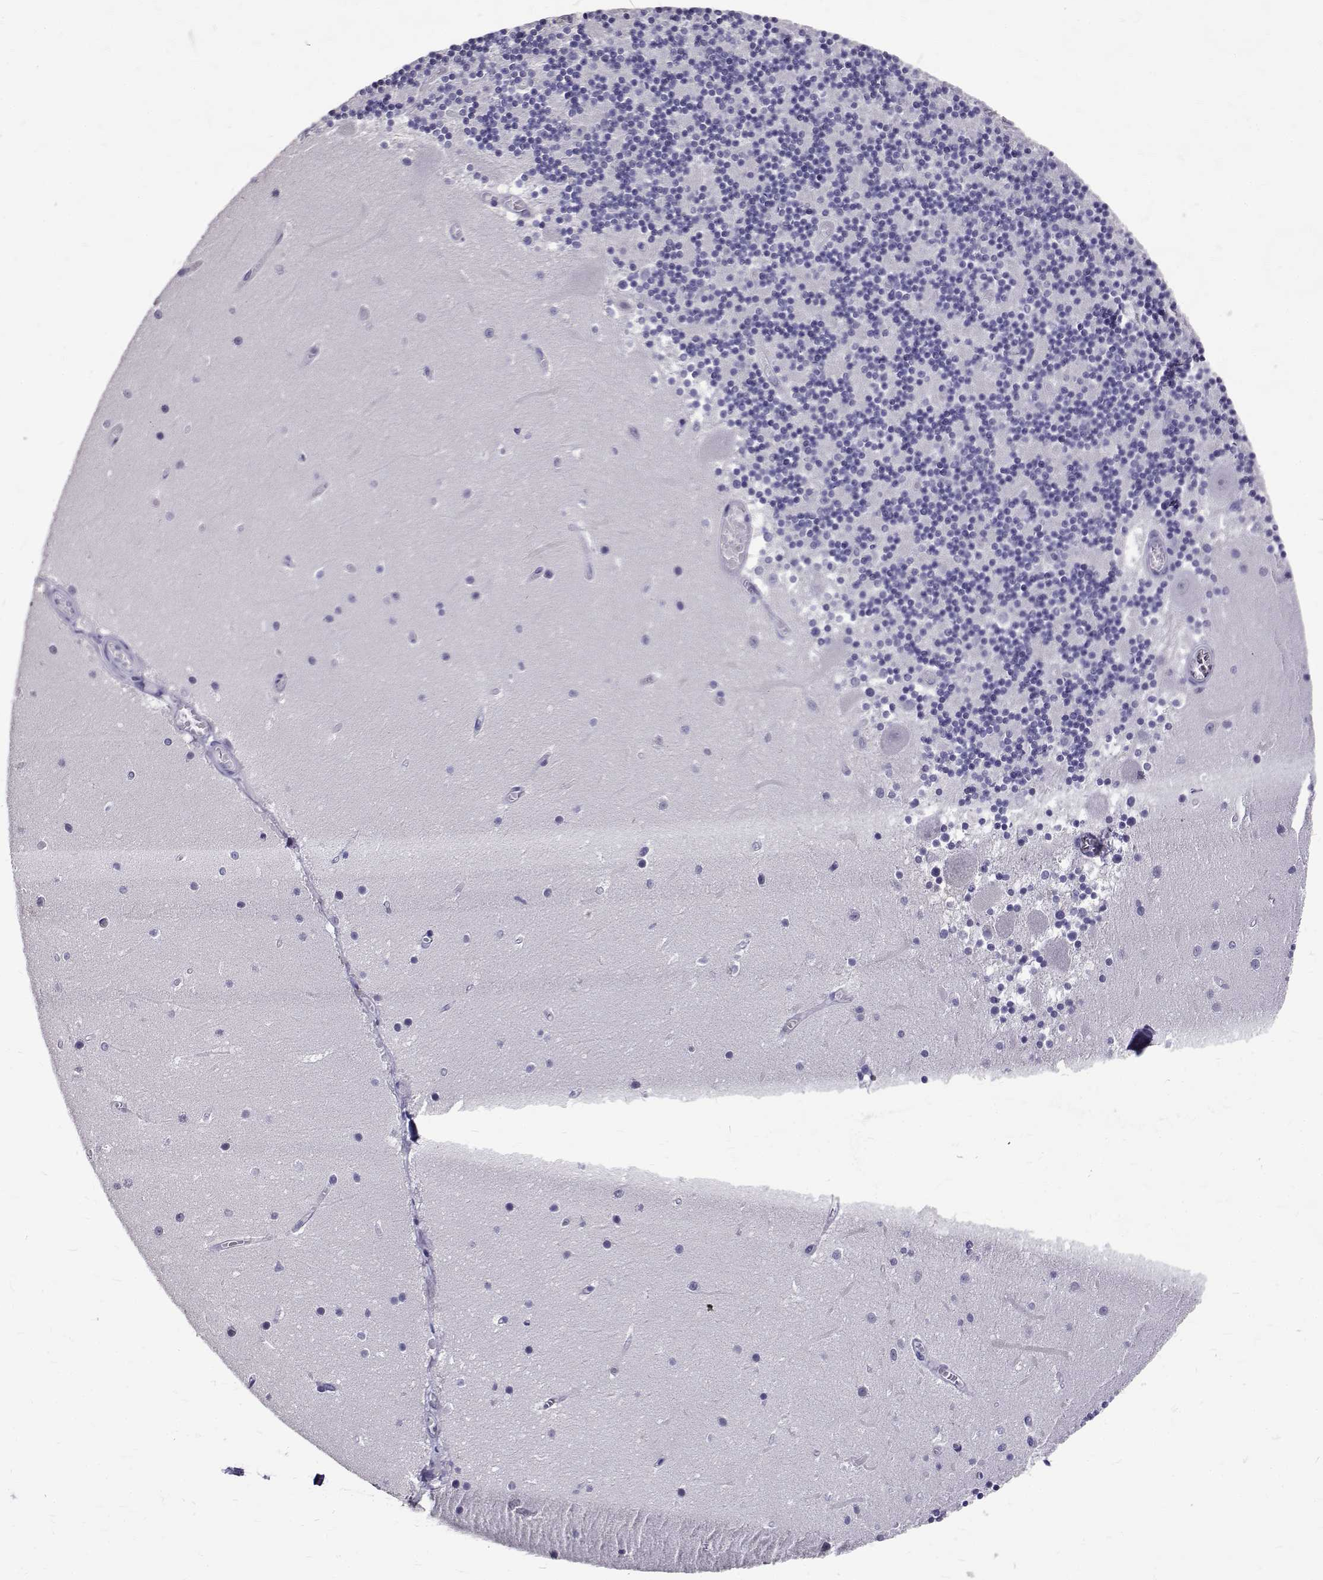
{"staining": {"intensity": "negative", "quantity": "none", "location": "none"}, "tissue": "cerebellum", "cell_type": "Cells in granular layer", "image_type": "normal", "snomed": [{"axis": "morphology", "description": "Normal tissue, NOS"}, {"axis": "topography", "description": "Cerebellum"}], "caption": "This is an IHC micrograph of benign human cerebellum. There is no positivity in cells in granular layer.", "gene": "IGSF1", "patient": {"sex": "female", "age": 28}}